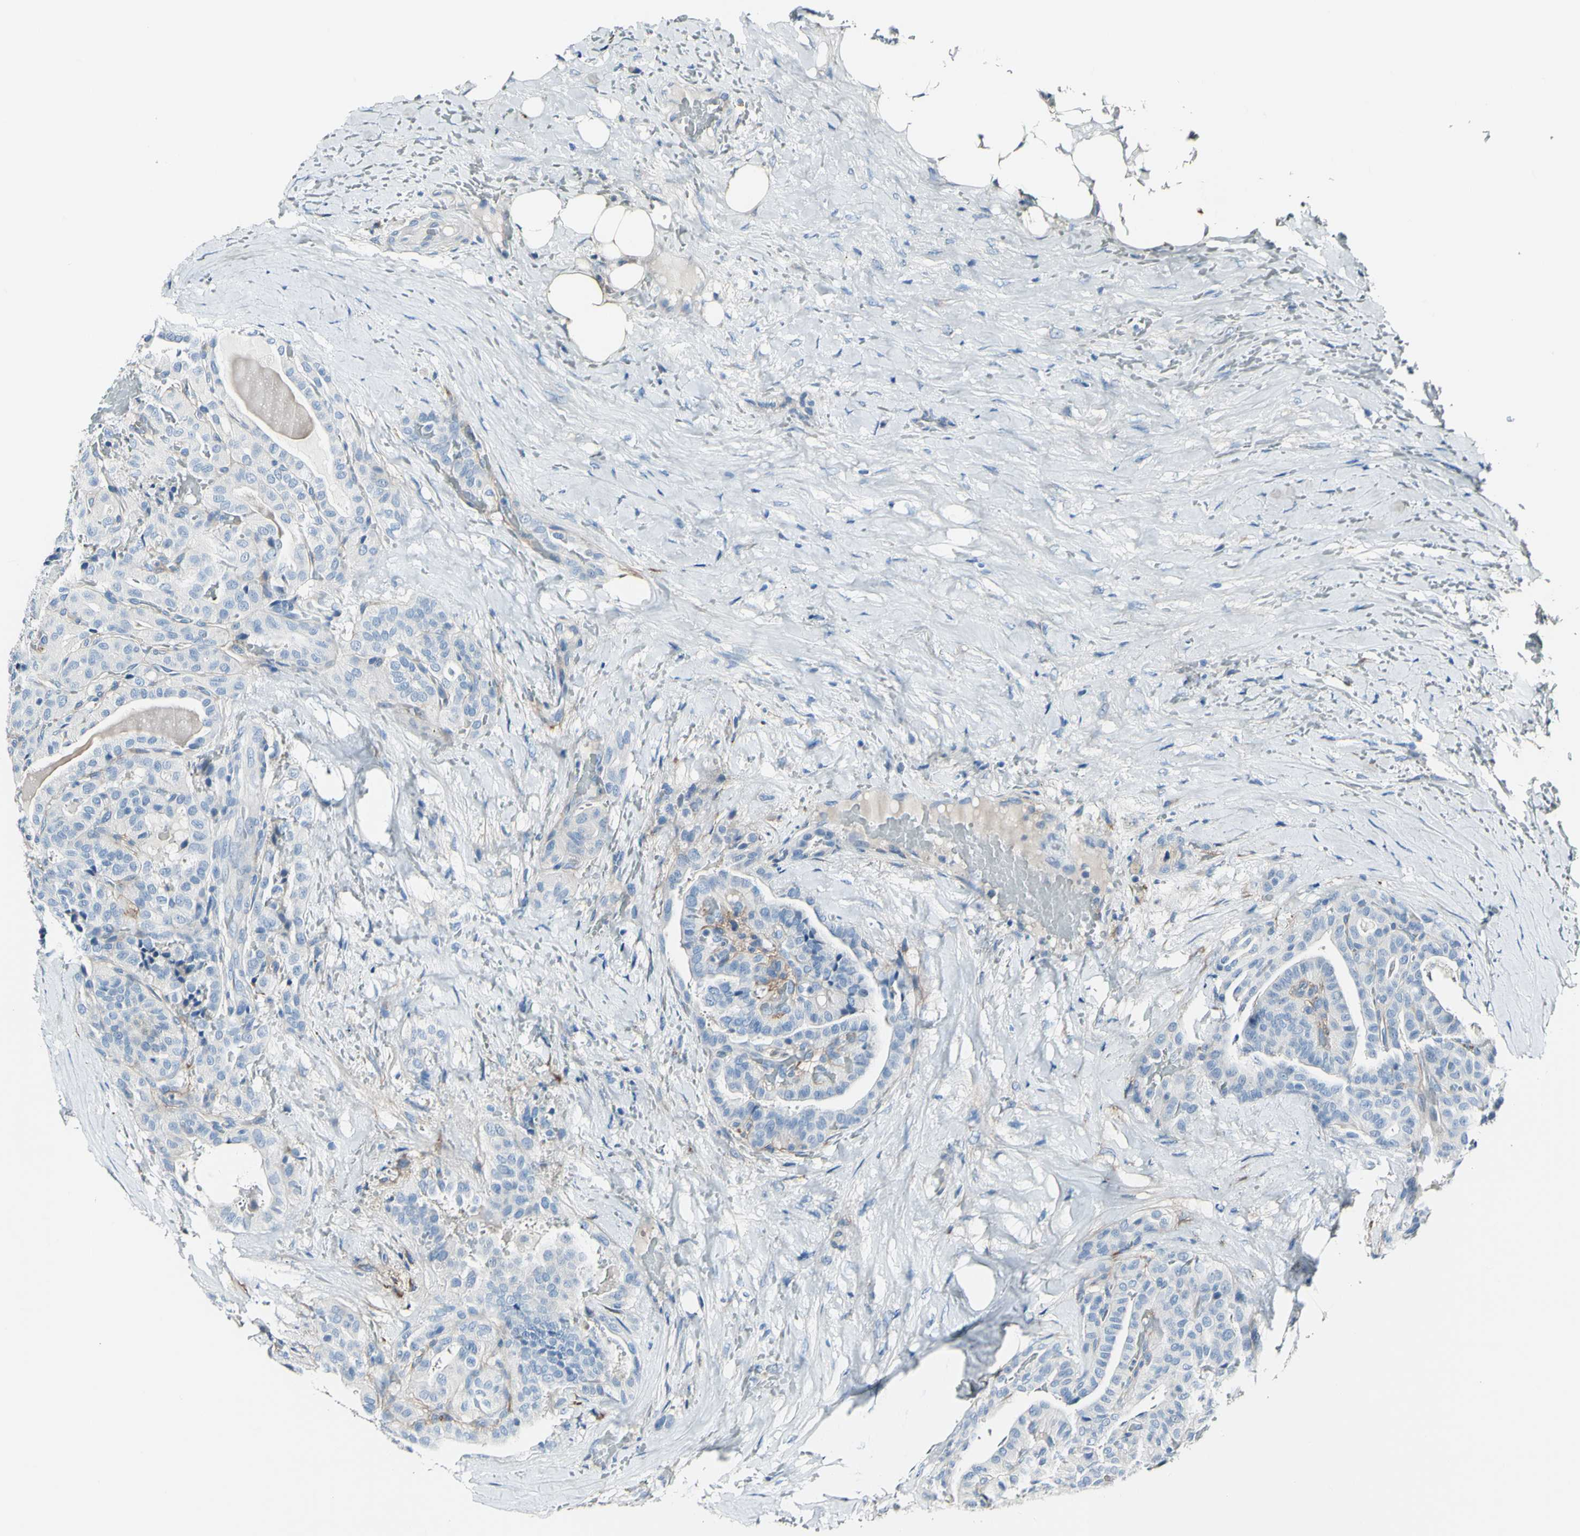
{"staining": {"intensity": "negative", "quantity": "none", "location": "none"}, "tissue": "thyroid cancer", "cell_type": "Tumor cells", "image_type": "cancer", "snomed": [{"axis": "morphology", "description": "Papillary adenocarcinoma, NOS"}, {"axis": "topography", "description": "Thyroid gland"}], "caption": "A high-resolution photomicrograph shows immunohistochemistry (IHC) staining of thyroid cancer, which shows no significant expression in tumor cells.", "gene": "COL6A3", "patient": {"sex": "male", "age": 77}}